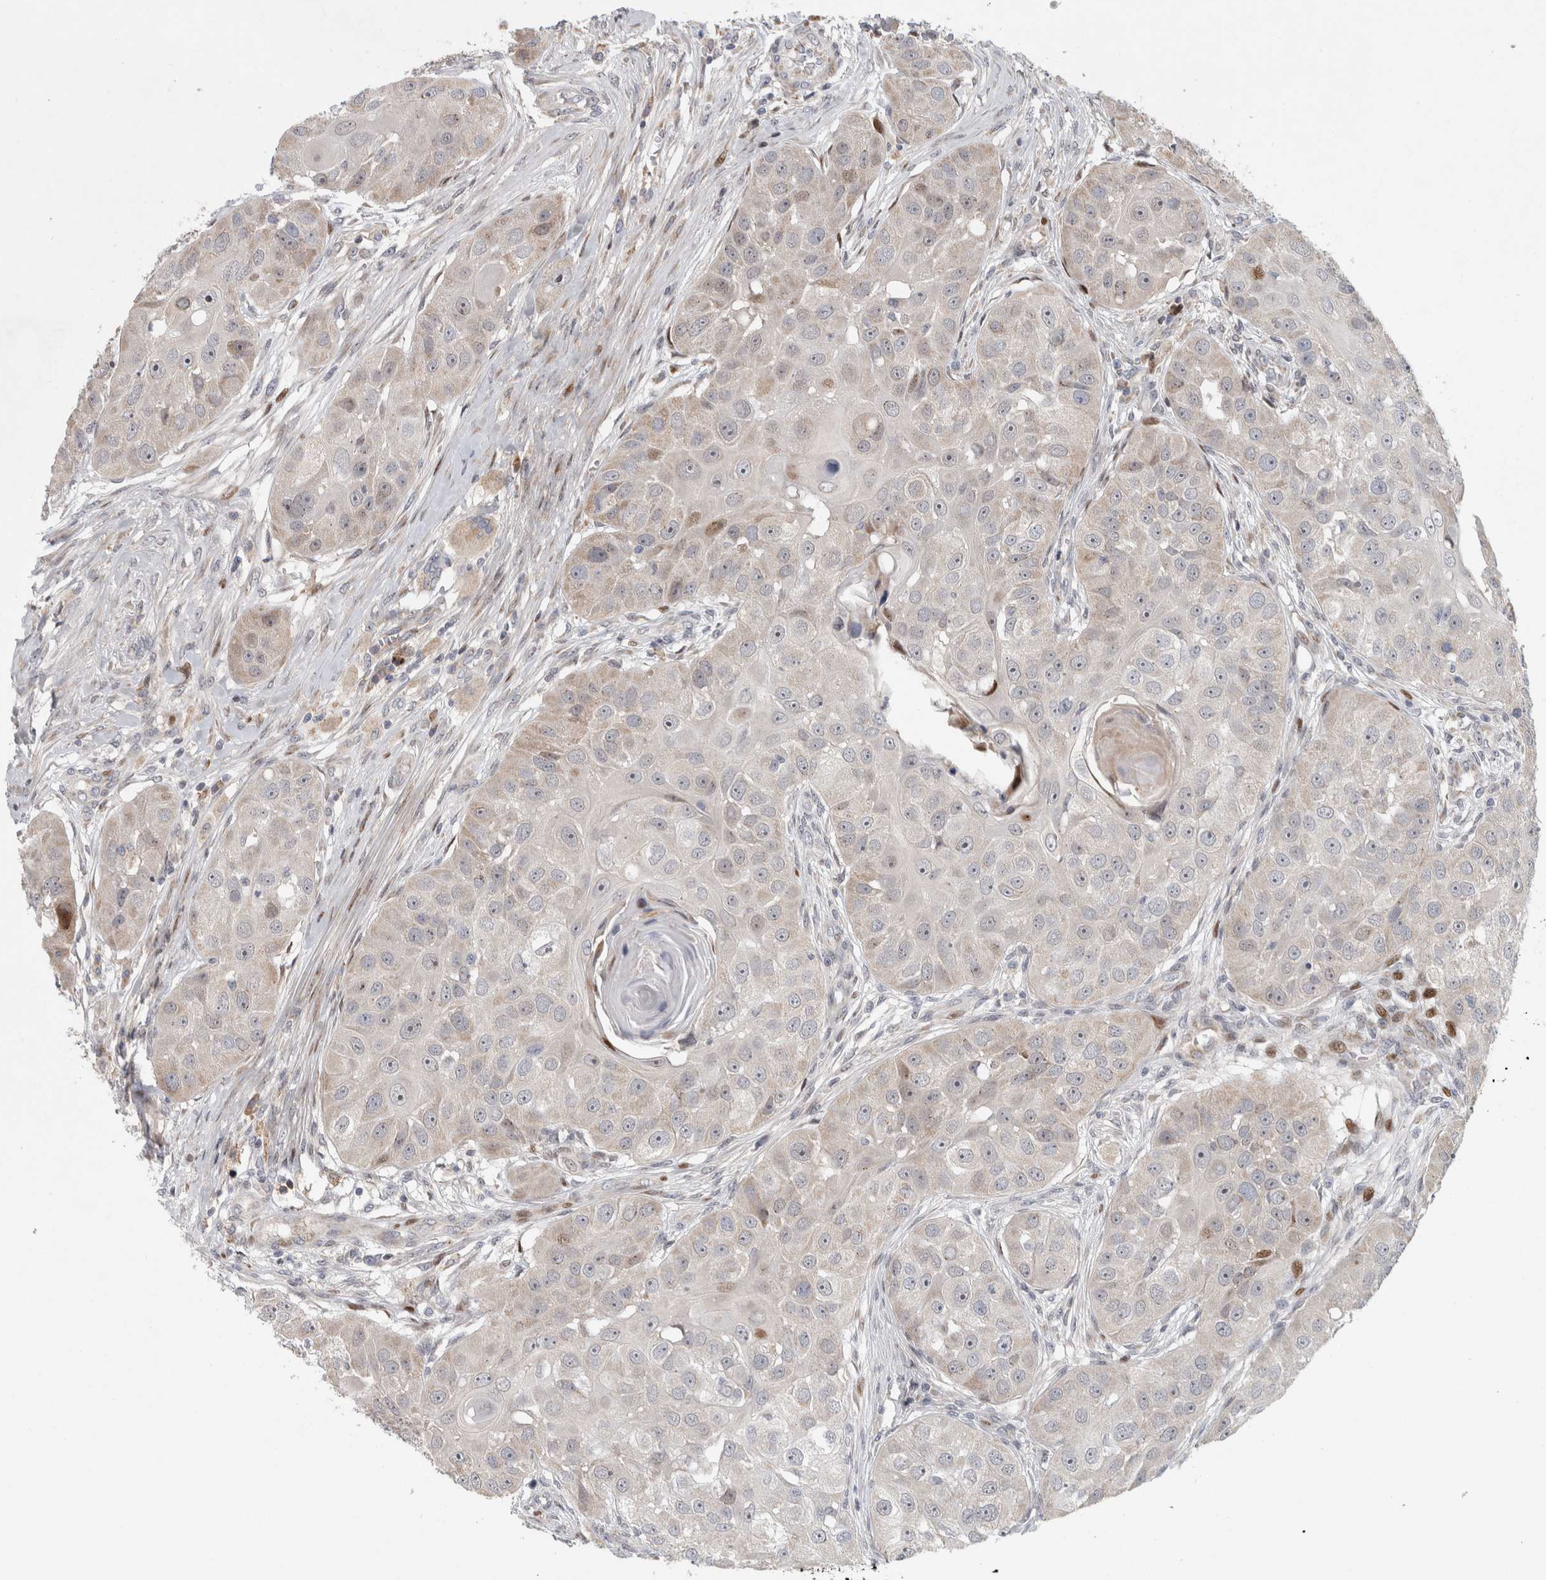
{"staining": {"intensity": "weak", "quantity": "<25%", "location": "nuclear"}, "tissue": "head and neck cancer", "cell_type": "Tumor cells", "image_type": "cancer", "snomed": [{"axis": "morphology", "description": "Normal tissue, NOS"}, {"axis": "morphology", "description": "Squamous cell carcinoma, NOS"}, {"axis": "topography", "description": "Skeletal muscle"}, {"axis": "topography", "description": "Head-Neck"}], "caption": "A high-resolution image shows IHC staining of squamous cell carcinoma (head and neck), which displays no significant positivity in tumor cells.", "gene": "RBM48", "patient": {"sex": "male", "age": 51}}